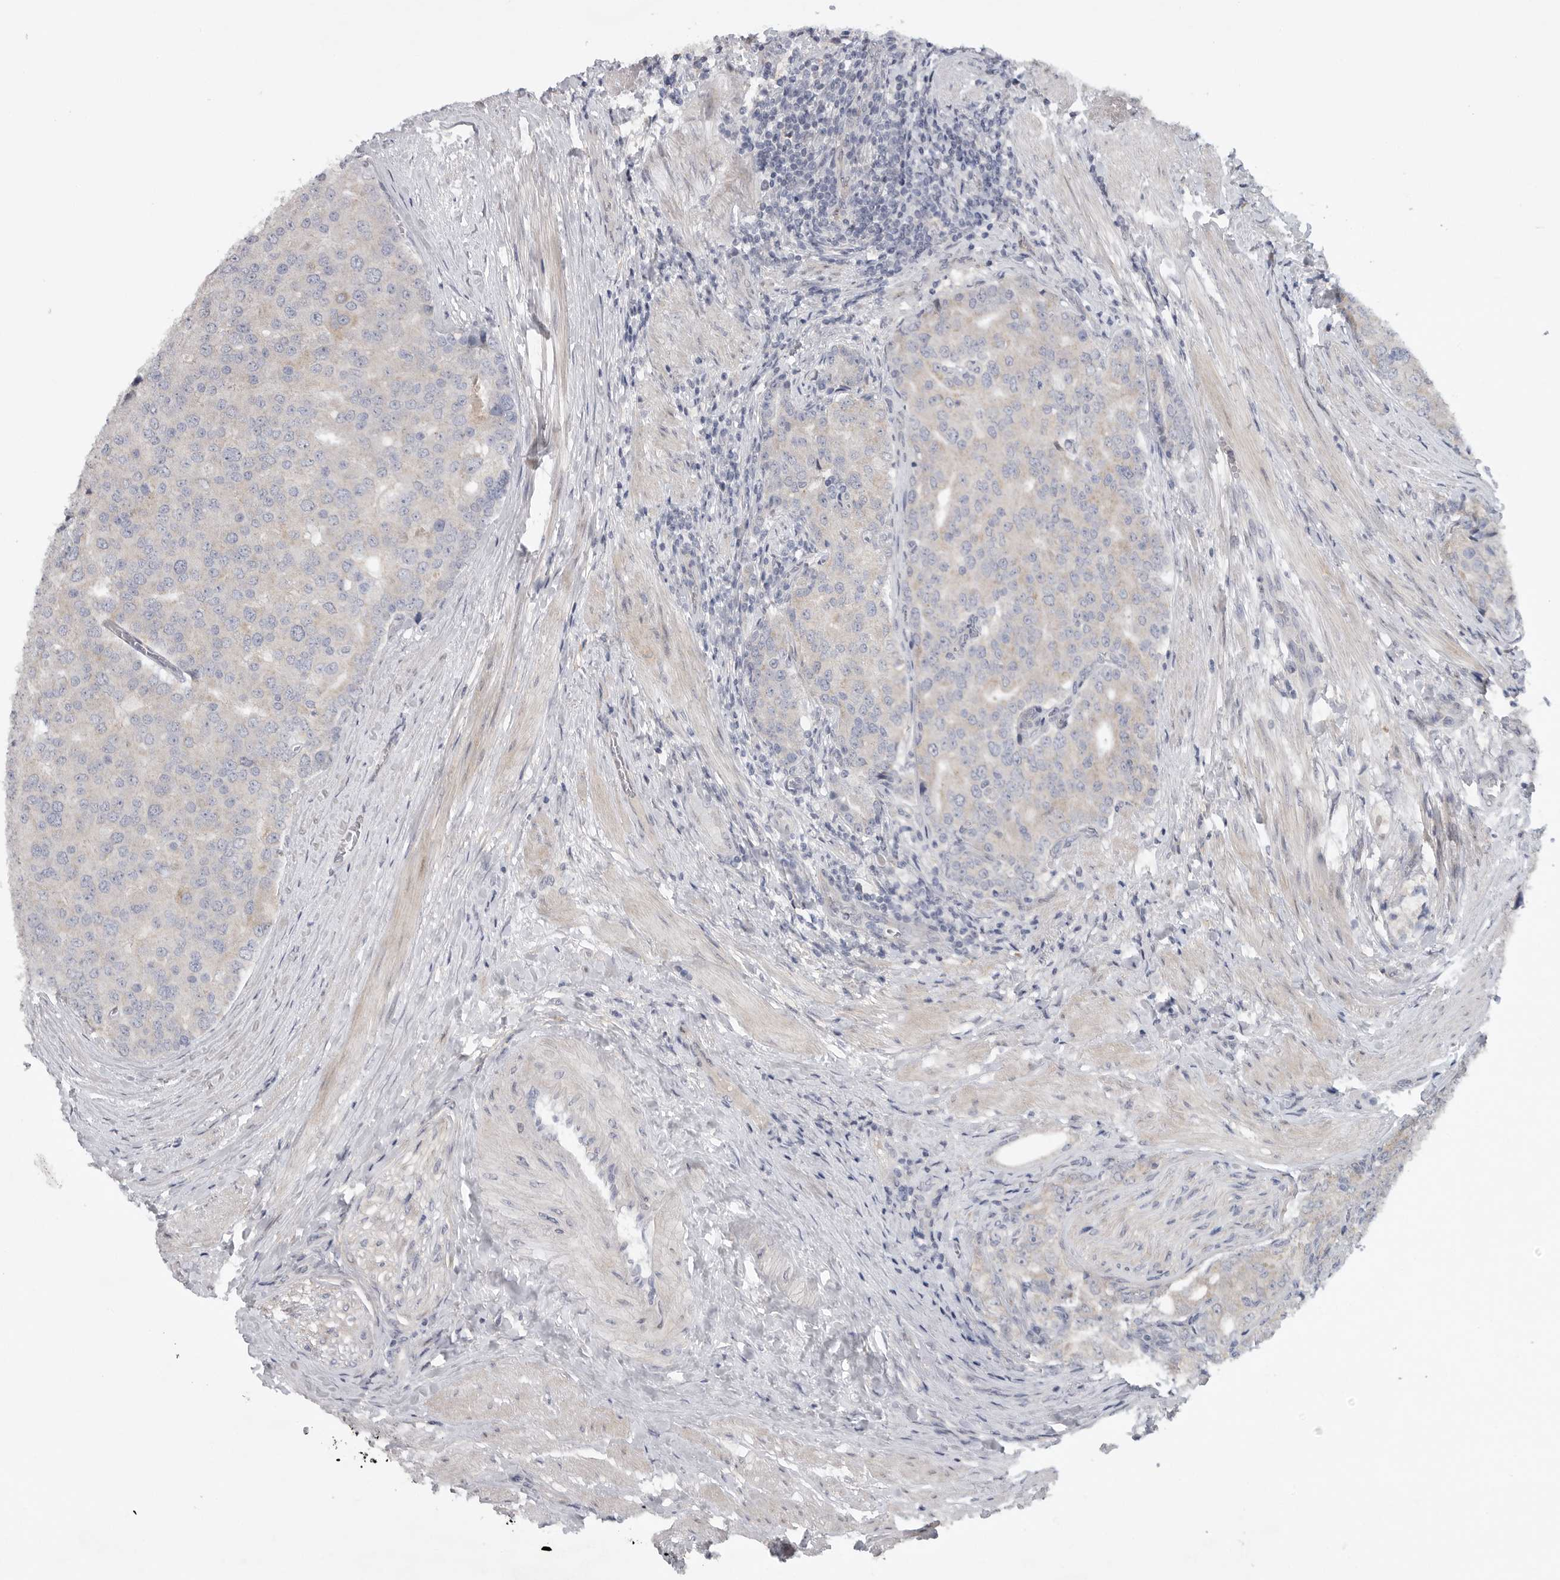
{"staining": {"intensity": "weak", "quantity": "25%-75%", "location": "cytoplasmic/membranous"}, "tissue": "prostate cancer", "cell_type": "Tumor cells", "image_type": "cancer", "snomed": [{"axis": "morphology", "description": "Adenocarcinoma, High grade"}, {"axis": "topography", "description": "Prostate"}], "caption": "A brown stain shows weak cytoplasmic/membranous expression of a protein in human prostate high-grade adenocarcinoma tumor cells.", "gene": "FBXO43", "patient": {"sex": "male", "age": 50}}